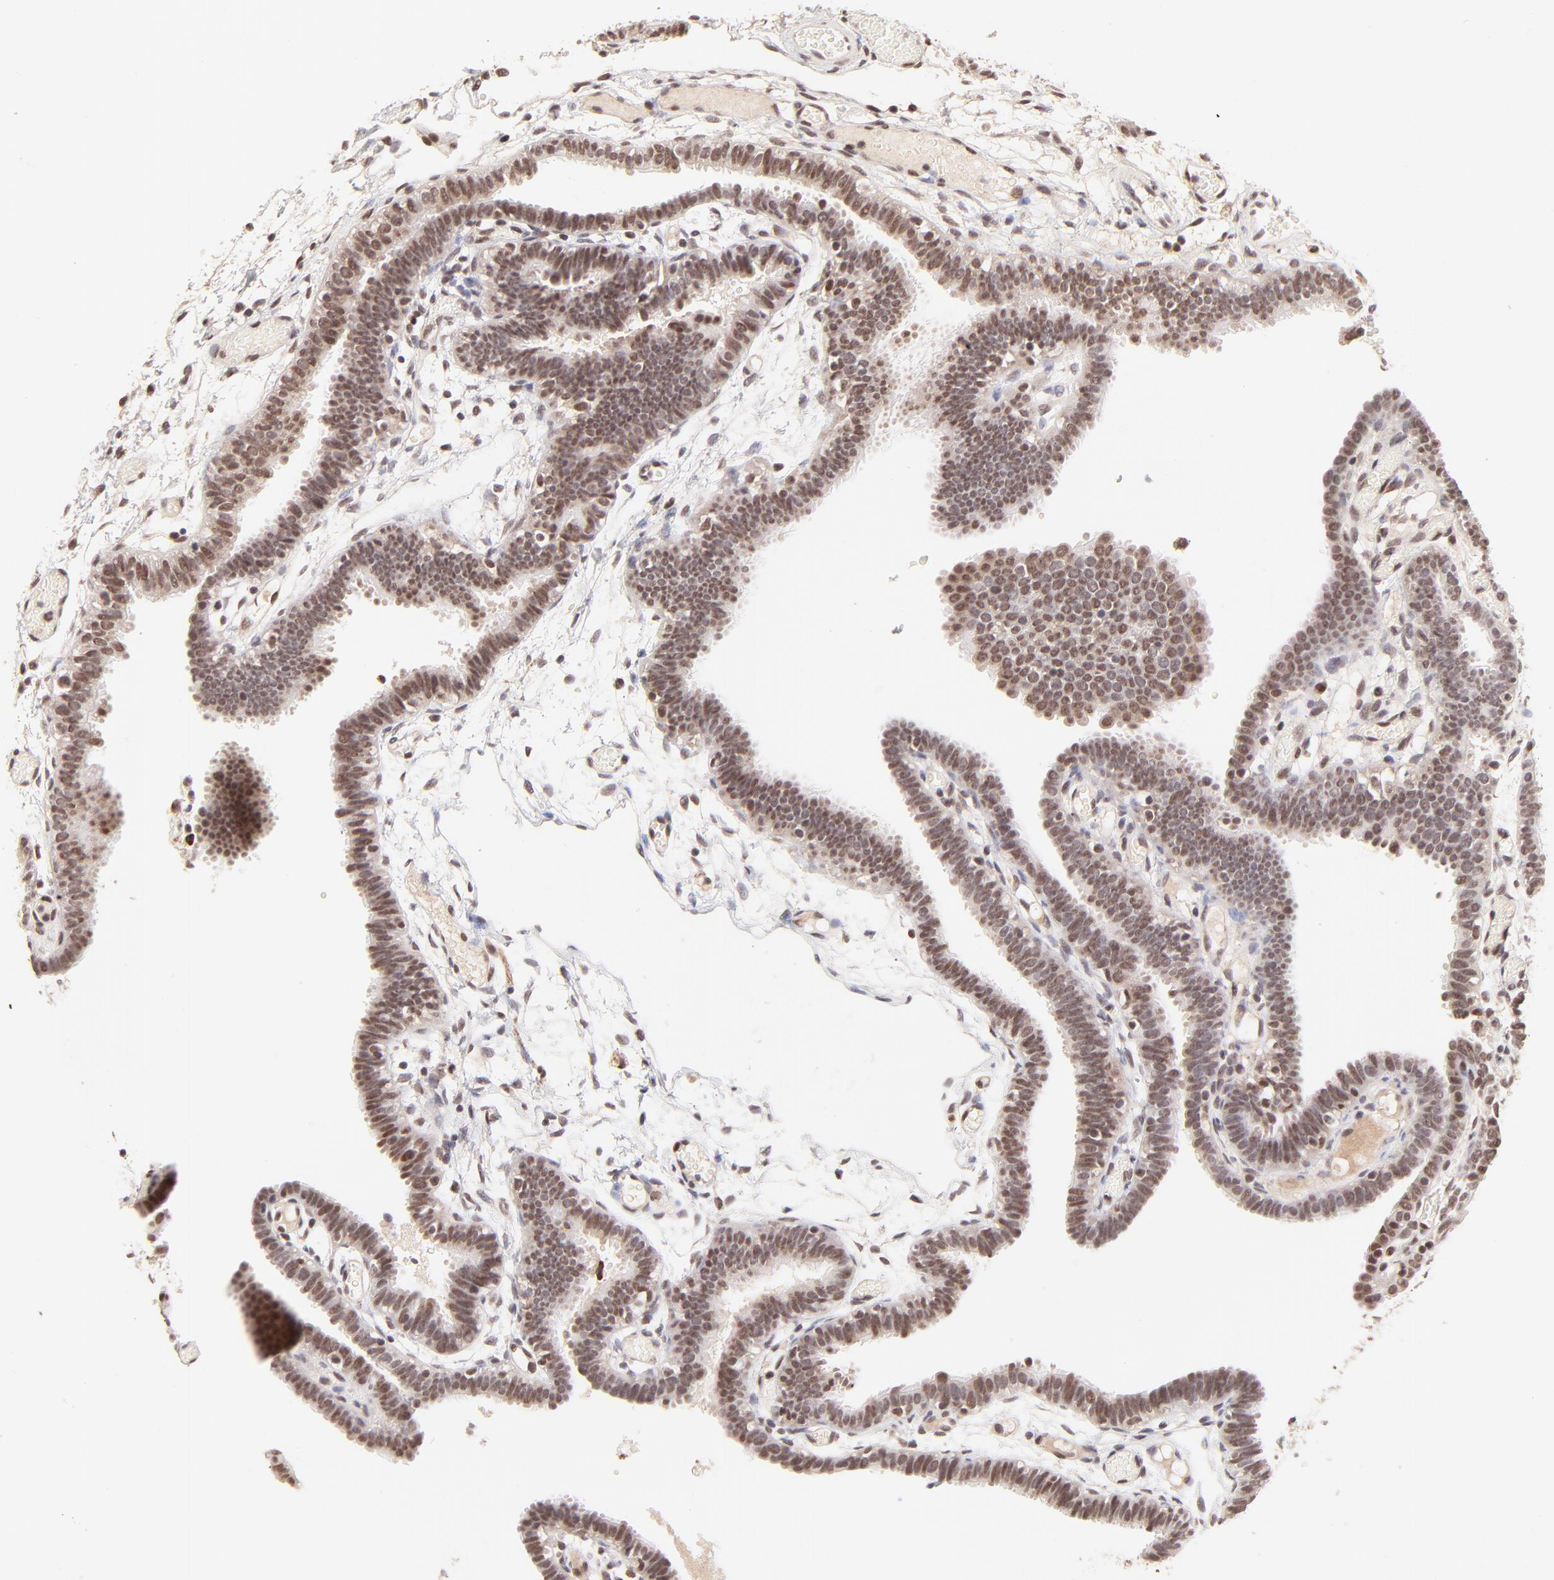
{"staining": {"intensity": "moderate", "quantity": ">75%", "location": "nuclear"}, "tissue": "fallopian tube", "cell_type": "Glandular cells", "image_type": "normal", "snomed": [{"axis": "morphology", "description": "Normal tissue, NOS"}, {"axis": "topography", "description": "Fallopian tube"}], "caption": "This micrograph shows unremarkable fallopian tube stained with immunohistochemistry (IHC) to label a protein in brown. The nuclear of glandular cells show moderate positivity for the protein. Nuclei are counter-stained blue.", "gene": "MED12", "patient": {"sex": "female", "age": 29}}